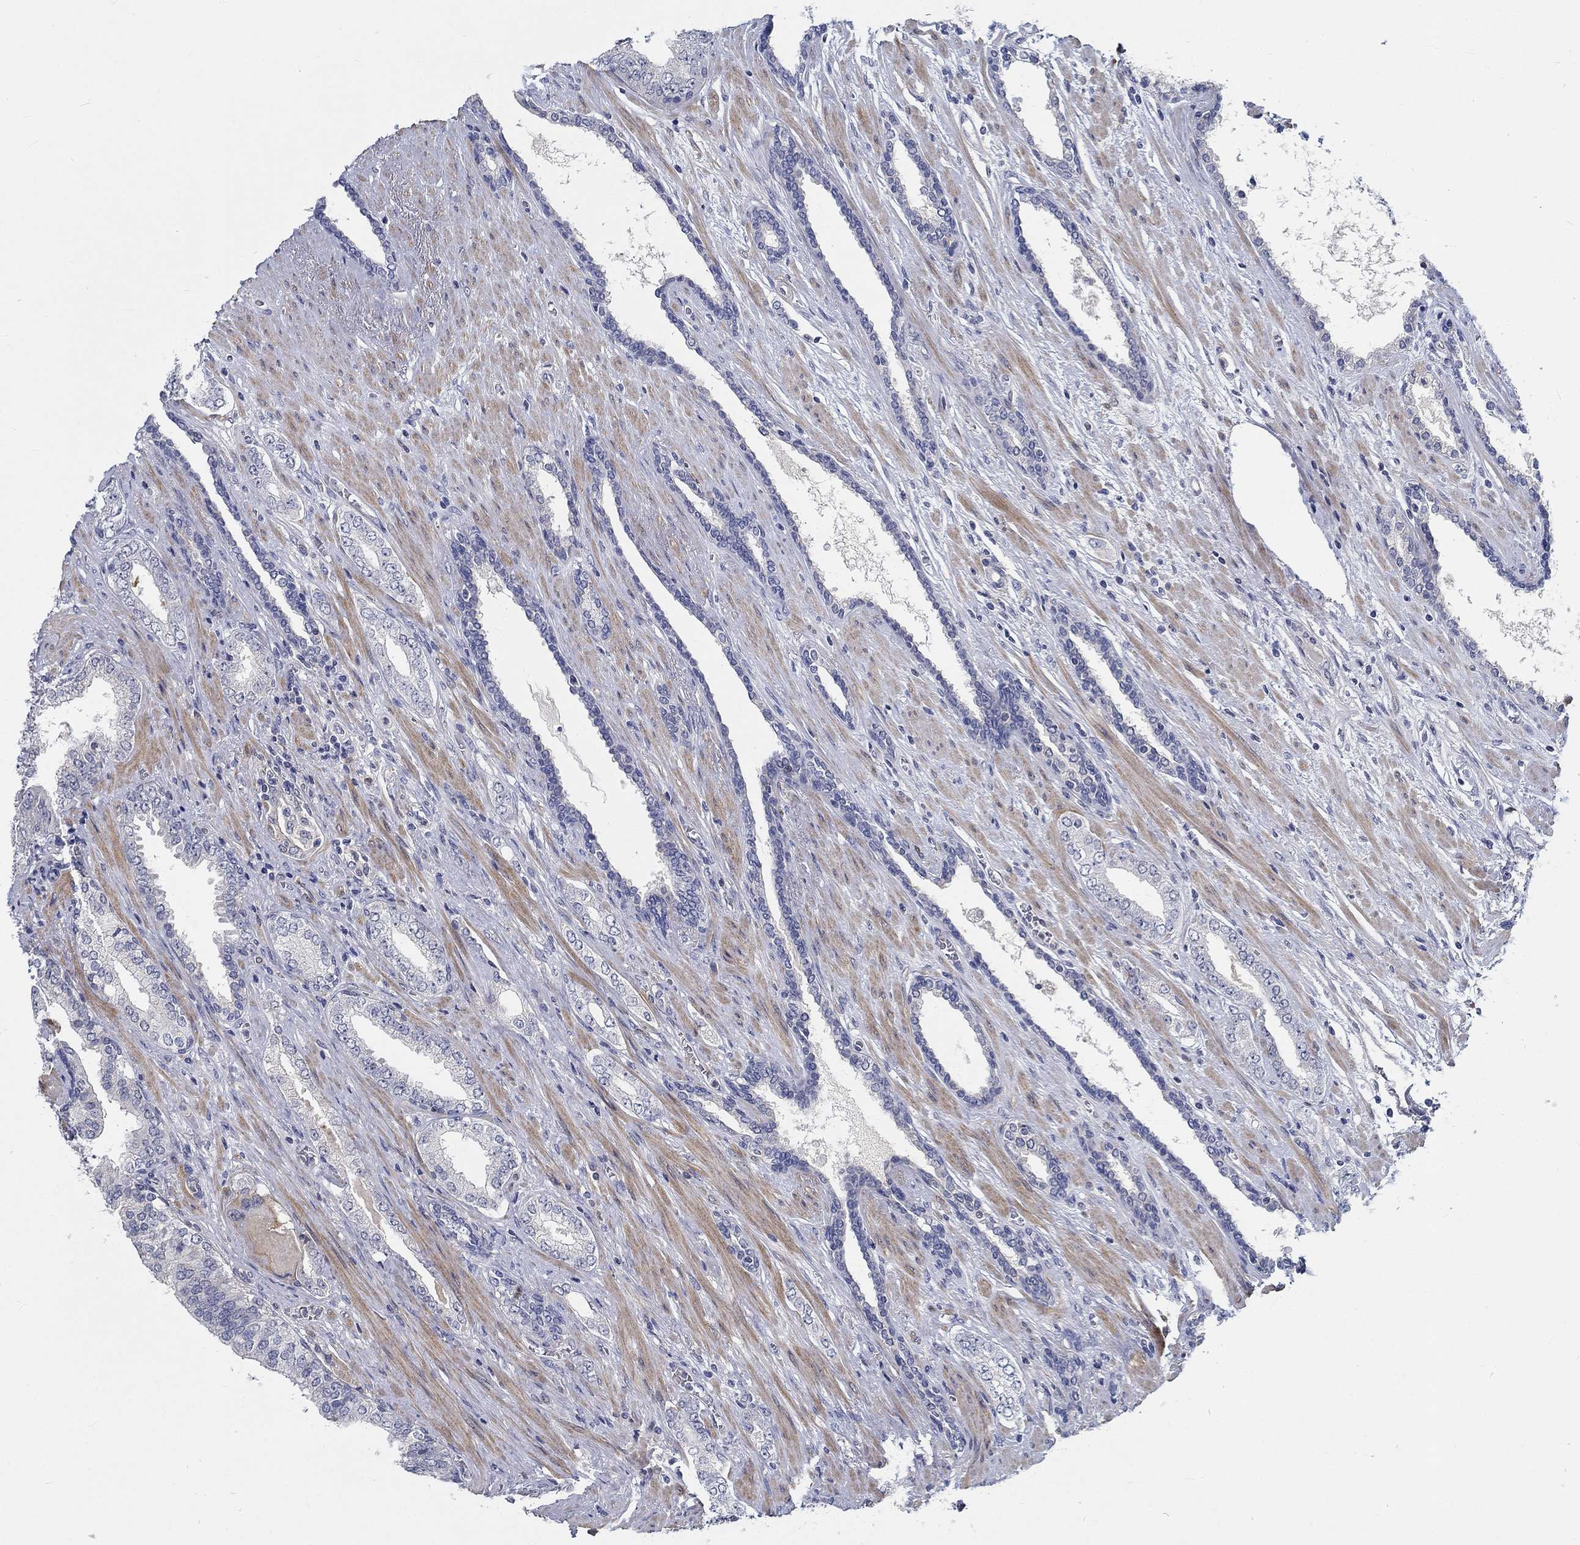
{"staining": {"intensity": "negative", "quantity": "none", "location": "none"}, "tissue": "prostate cancer", "cell_type": "Tumor cells", "image_type": "cancer", "snomed": [{"axis": "morphology", "description": "Adenocarcinoma, Low grade"}, {"axis": "topography", "description": "Prostate and seminal vesicle, NOS"}], "caption": "The micrograph reveals no significant staining in tumor cells of prostate adenocarcinoma (low-grade). Nuclei are stained in blue.", "gene": "MYBPC1", "patient": {"sex": "male", "age": 61}}